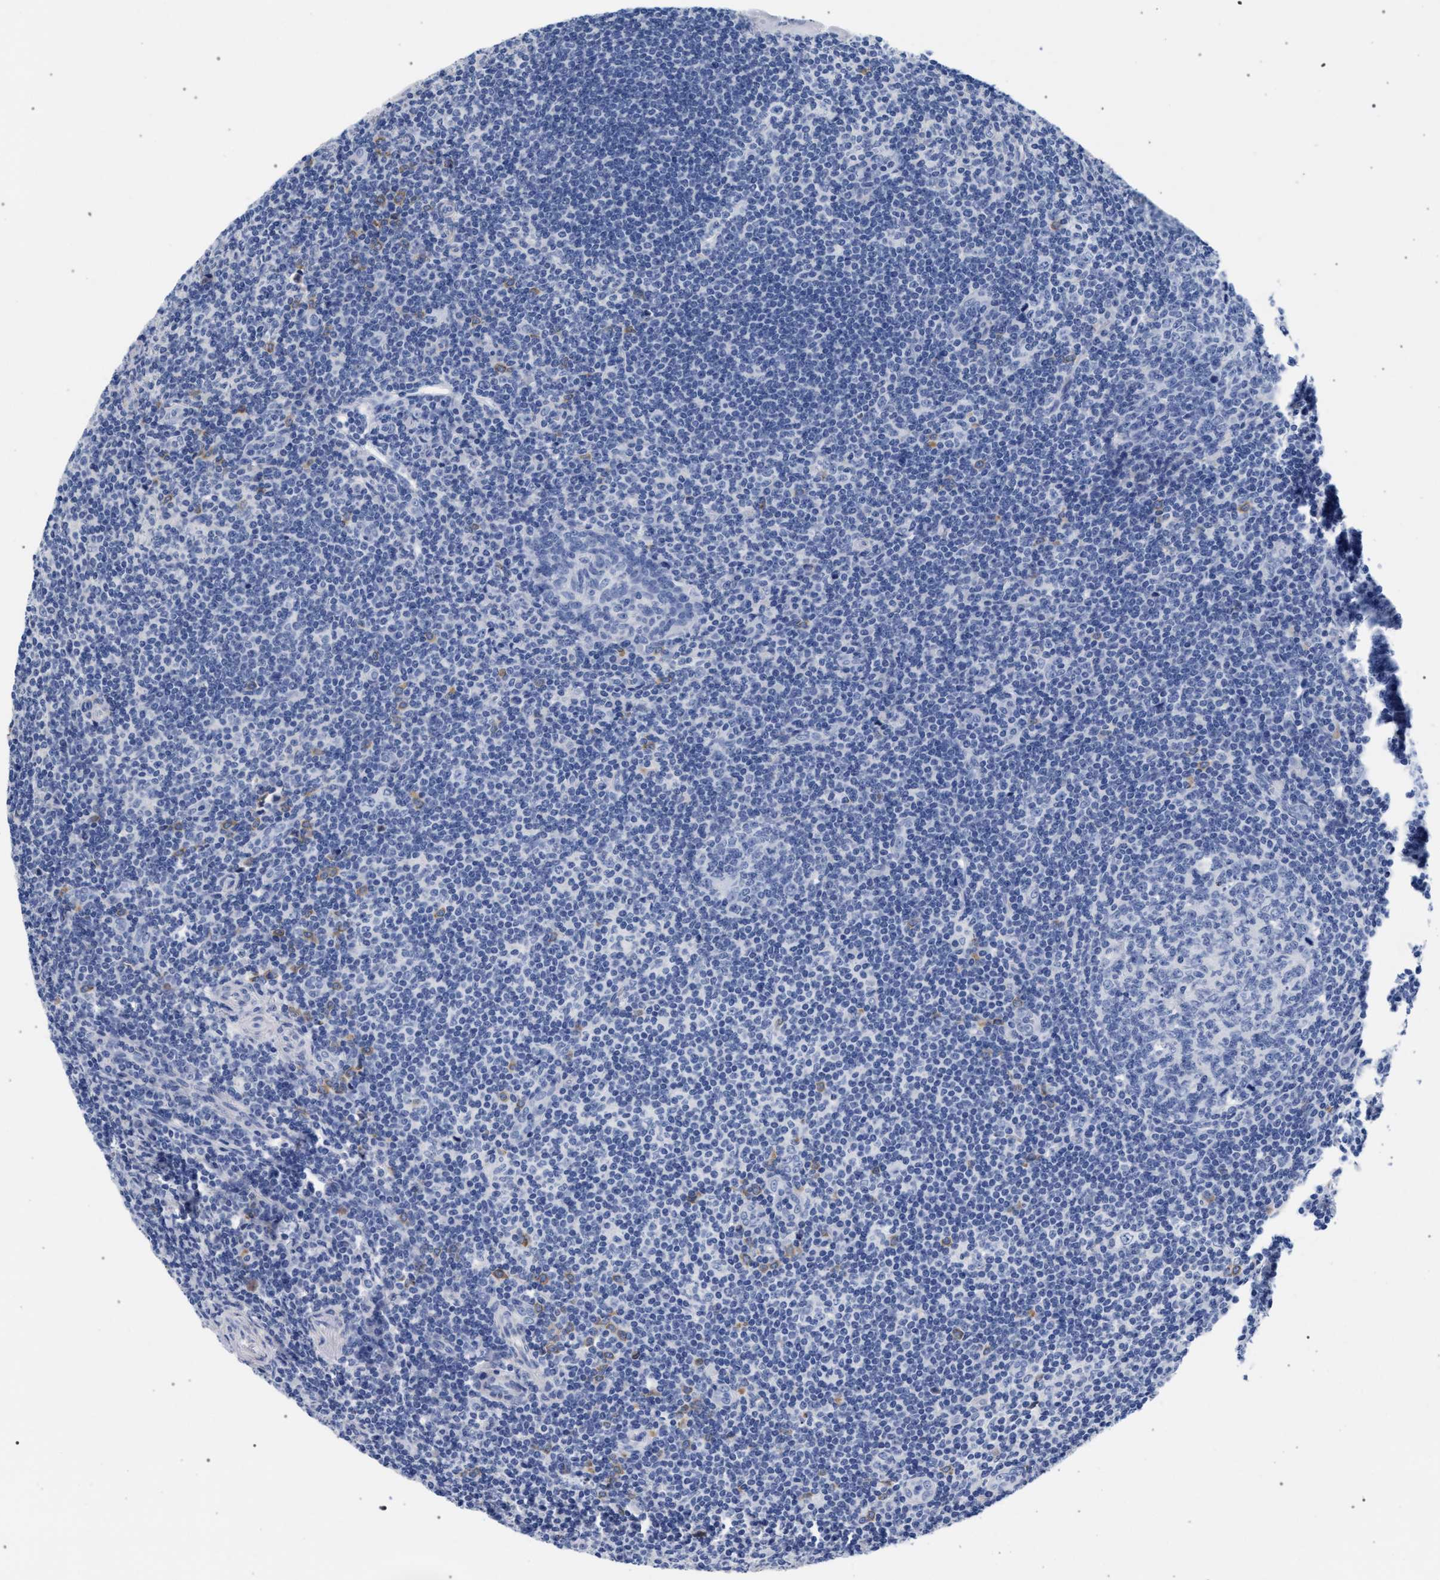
{"staining": {"intensity": "negative", "quantity": "none", "location": "none"}, "tissue": "tonsil", "cell_type": "Germinal center cells", "image_type": "normal", "snomed": [{"axis": "morphology", "description": "Normal tissue, NOS"}, {"axis": "topography", "description": "Tonsil"}], "caption": "DAB immunohistochemical staining of normal human tonsil displays no significant expression in germinal center cells.", "gene": "AKAP4", "patient": {"sex": "male", "age": 37}}